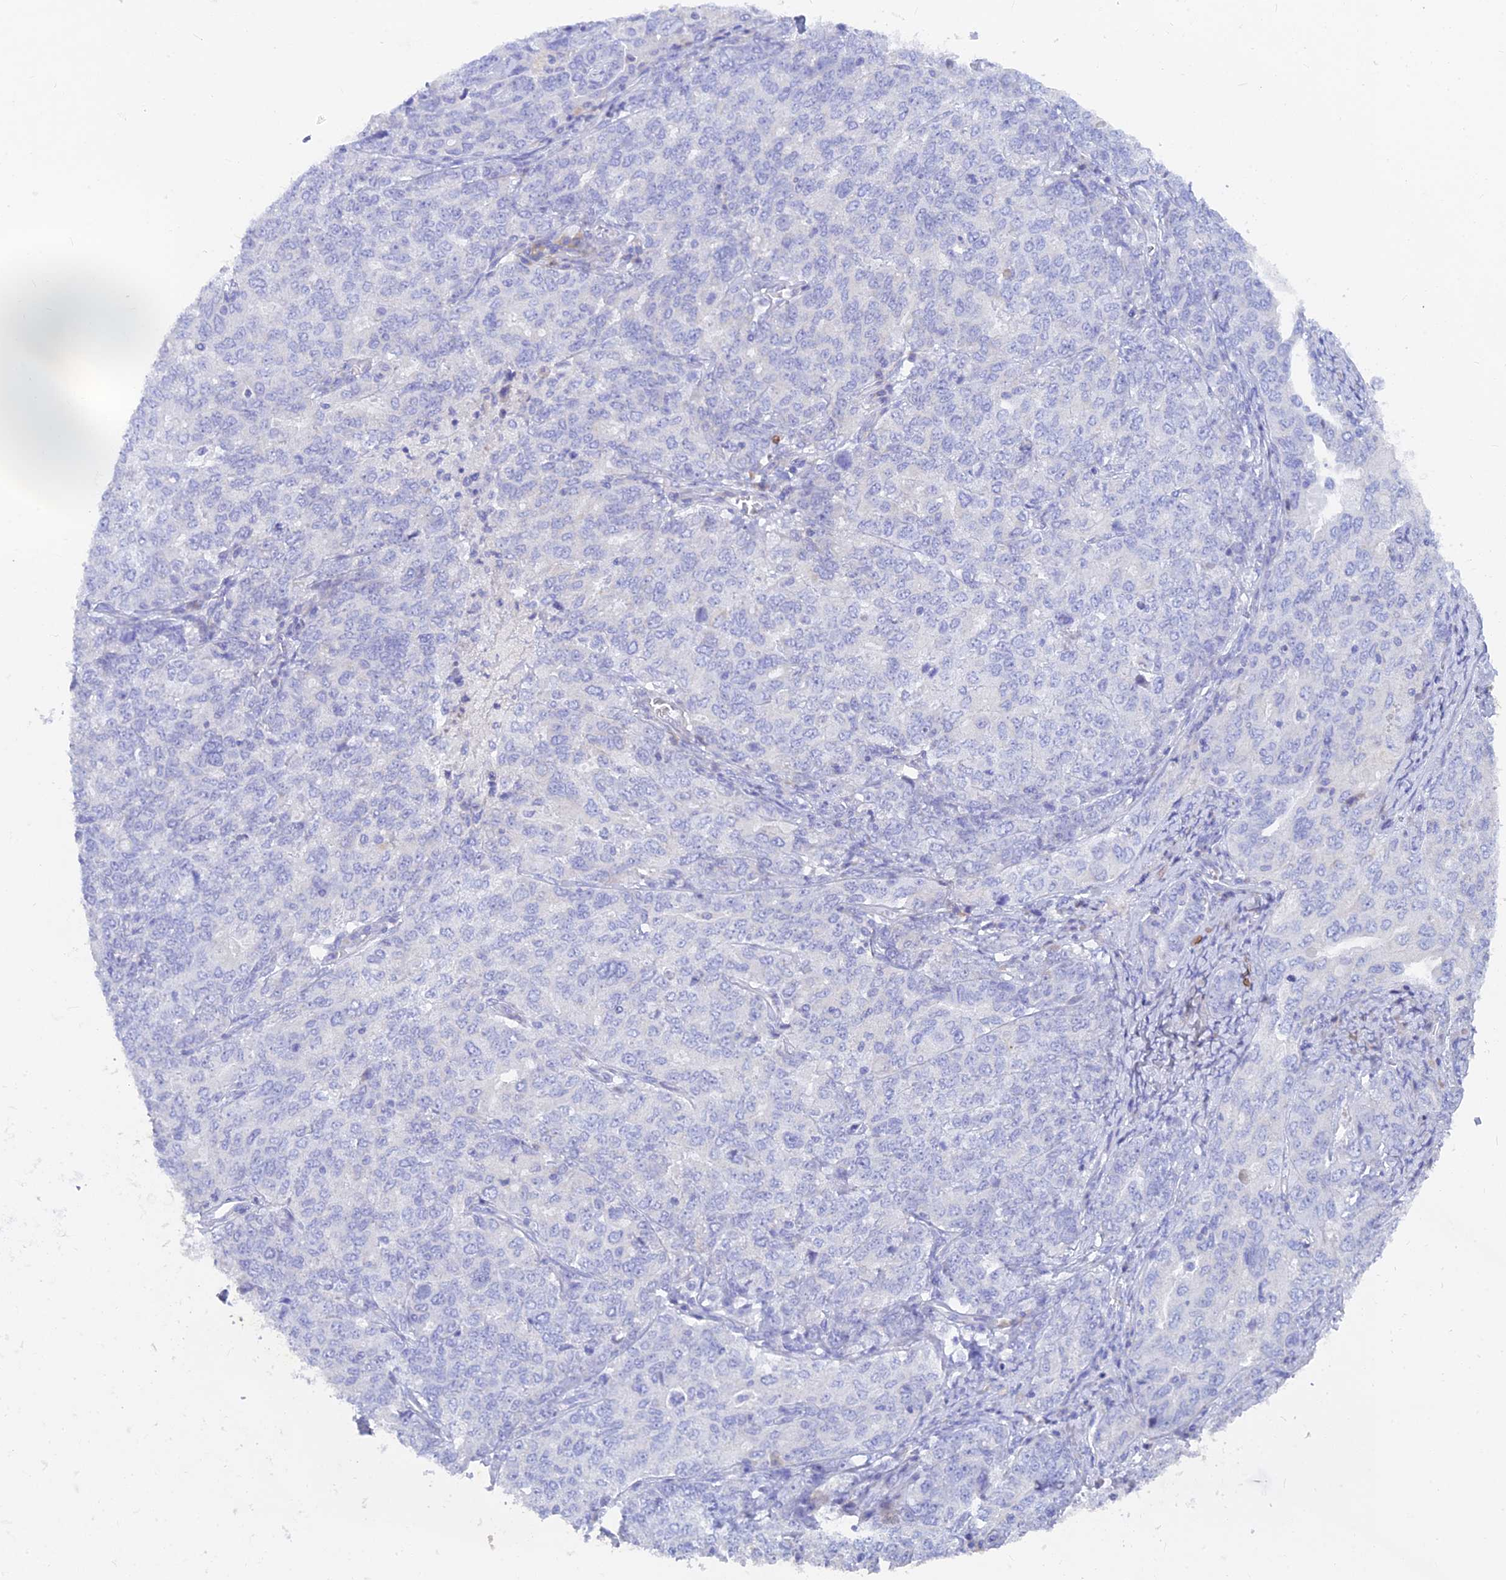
{"staining": {"intensity": "negative", "quantity": "none", "location": "none"}, "tissue": "ovarian cancer", "cell_type": "Tumor cells", "image_type": "cancer", "snomed": [{"axis": "morphology", "description": "Carcinoma, endometroid"}, {"axis": "topography", "description": "Ovary"}], "caption": "A histopathology image of human endometroid carcinoma (ovarian) is negative for staining in tumor cells. (Brightfield microscopy of DAB immunohistochemistry at high magnification).", "gene": "WDR35", "patient": {"sex": "female", "age": 62}}